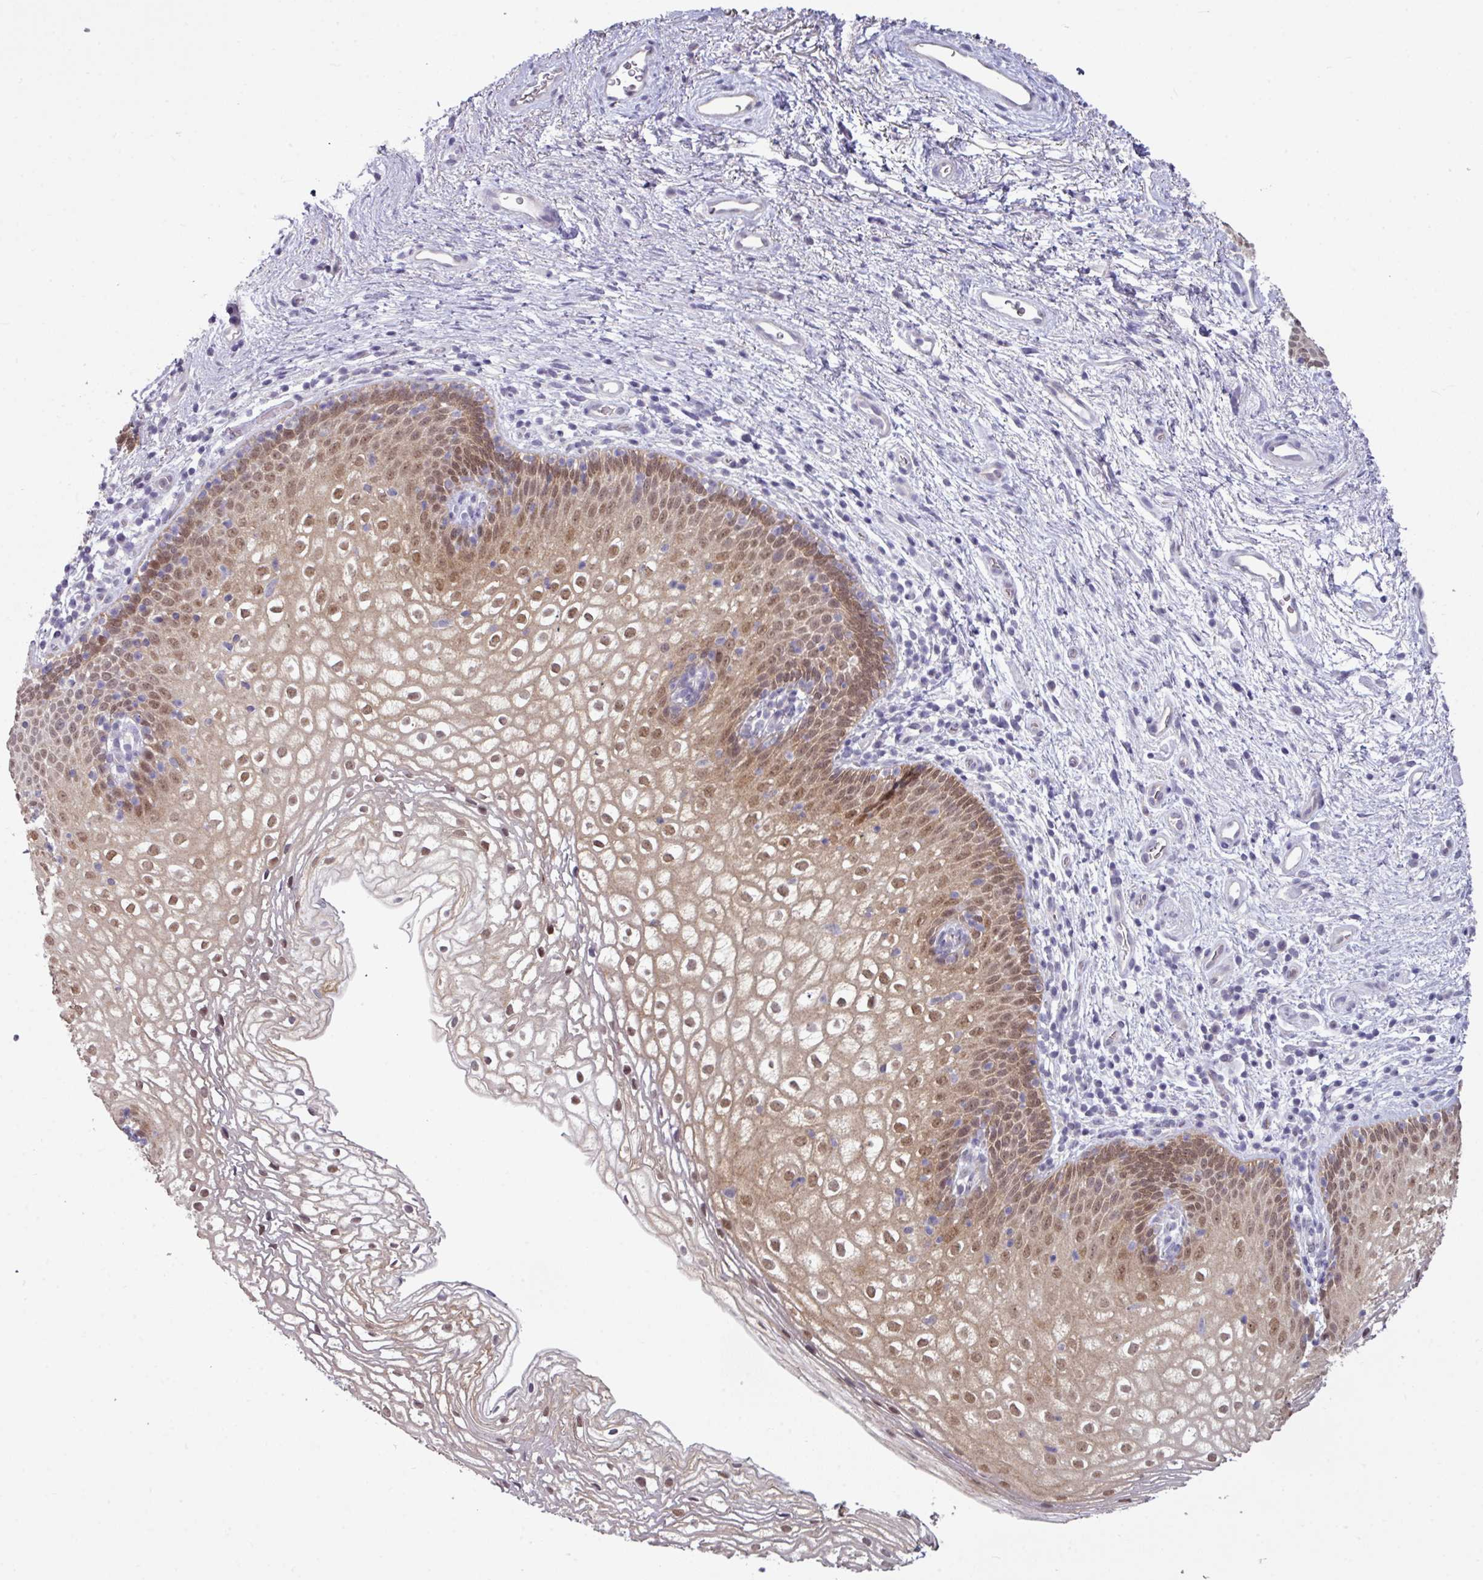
{"staining": {"intensity": "moderate", "quantity": ">75%", "location": "cytoplasmic/membranous,nuclear"}, "tissue": "vagina", "cell_type": "Squamous epithelial cells", "image_type": "normal", "snomed": [{"axis": "morphology", "description": "Normal tissue, NOS"}, {"axis": "topography", "description": "Vagina"}], "caption": "Protein staining of normal vagina shows moderate cytoplasmic/membranous,nuclear positivity in about >75% of squamous epithelial cells. Using DAB (brown) and hematoxylin (blue) stains, captured at high magnification using brightfield microscopy.", "gene": "TTLL12", "patient": {"sex": "female", "age": 47}}